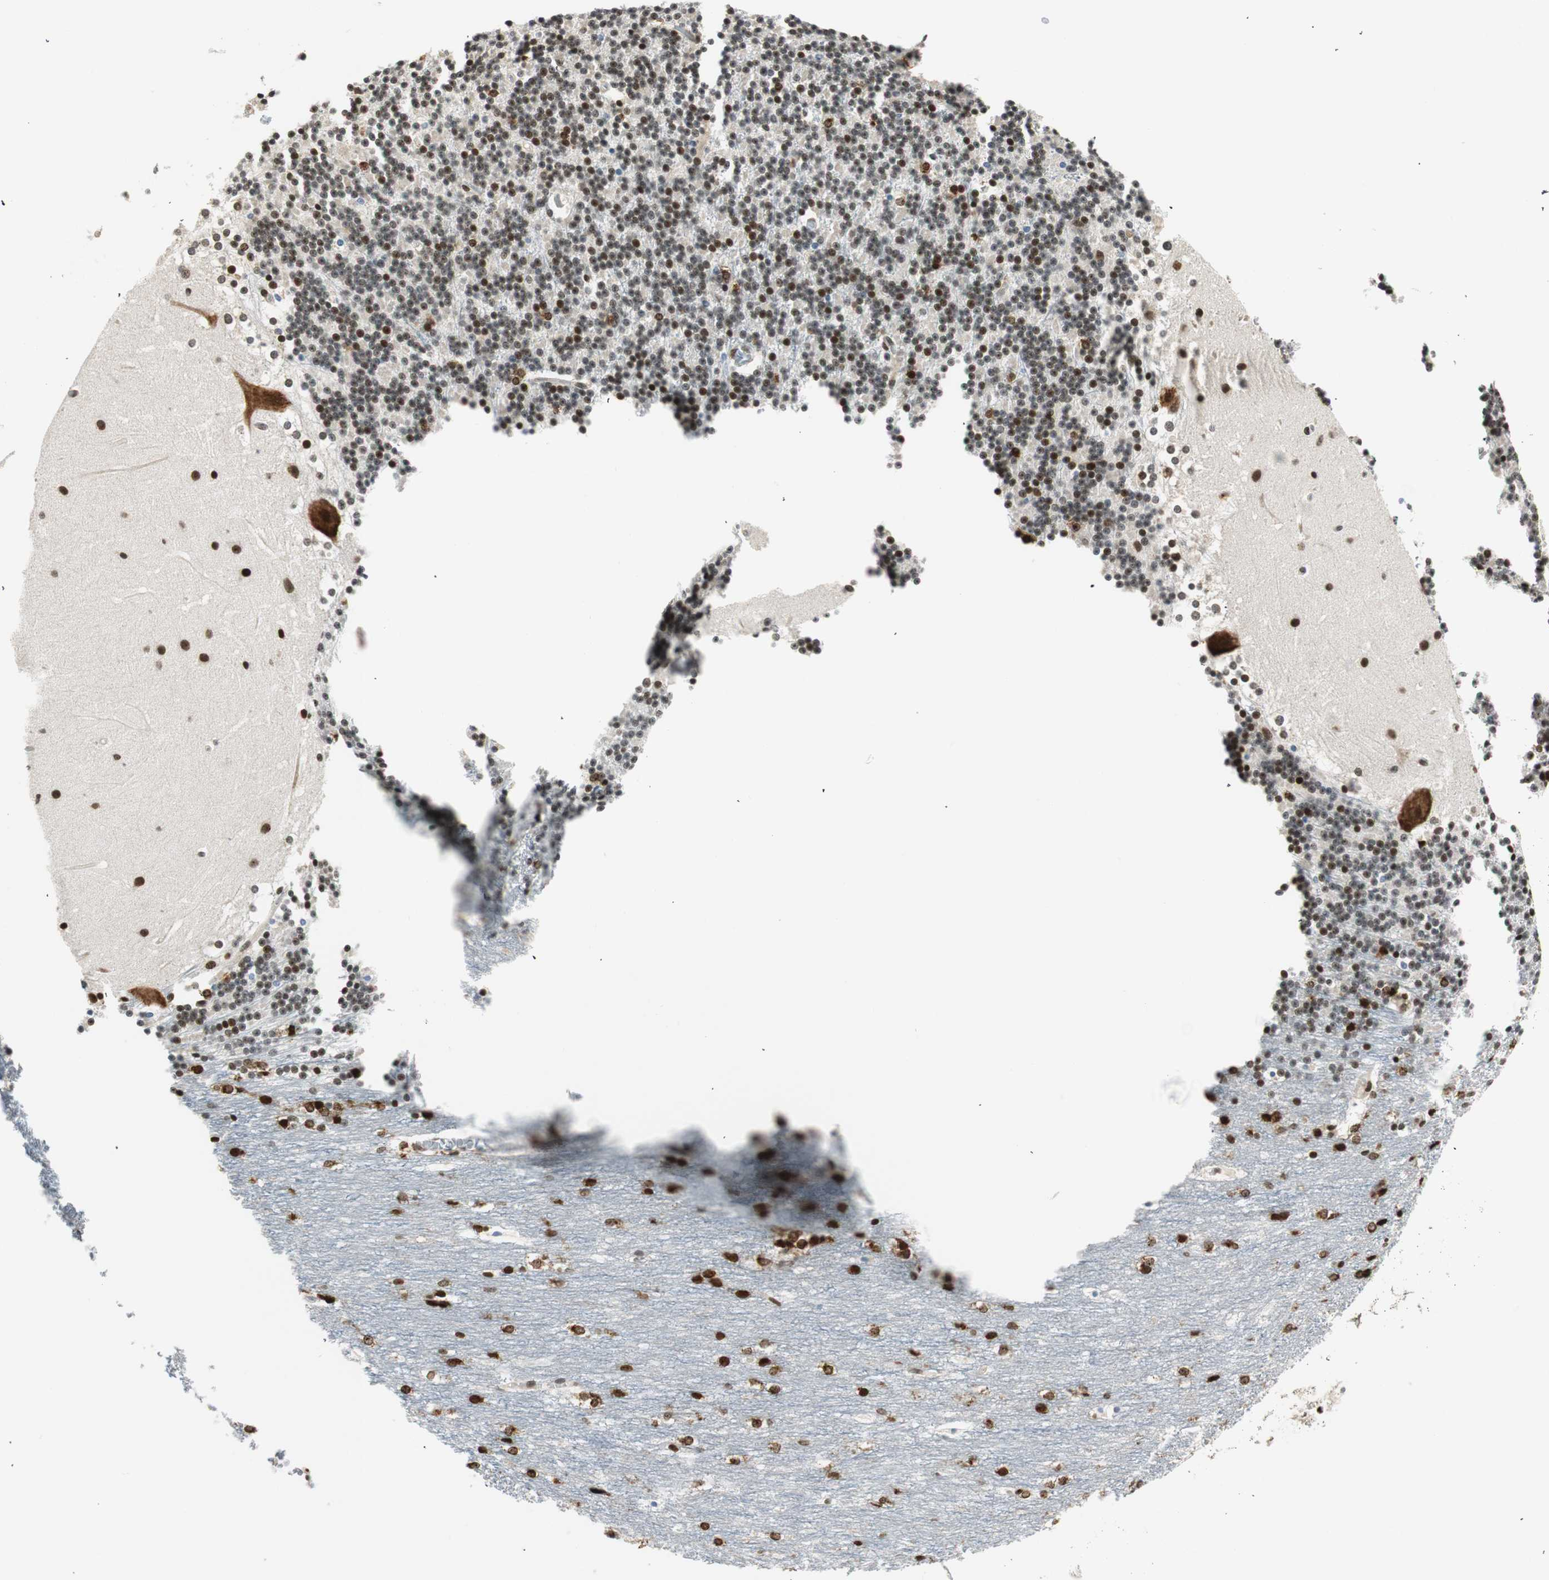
{"staining": {"intensity": "strong", "quantity": "<25%", "location": "nuclear"}, "tissue": "cerebellum", "cell_type": "Cells in granular layer", "image_type": "normal", "snomed": [{"axis": "morphology", "description": "Normal tissue, NOS"}, {"axis": "topography", "description": "Cerebellum"}], "caption": "DAB (3,3'-diaminobenzidine) immunohistochemical staining of normal human cerebellum reveals strong nuclear protein expression in about <25% of cells in granular layer. (DAB IHC with brightfield microscopy, high magnification).", "gene": "RING1", "patient": {"sex": "female", "age": 19}}